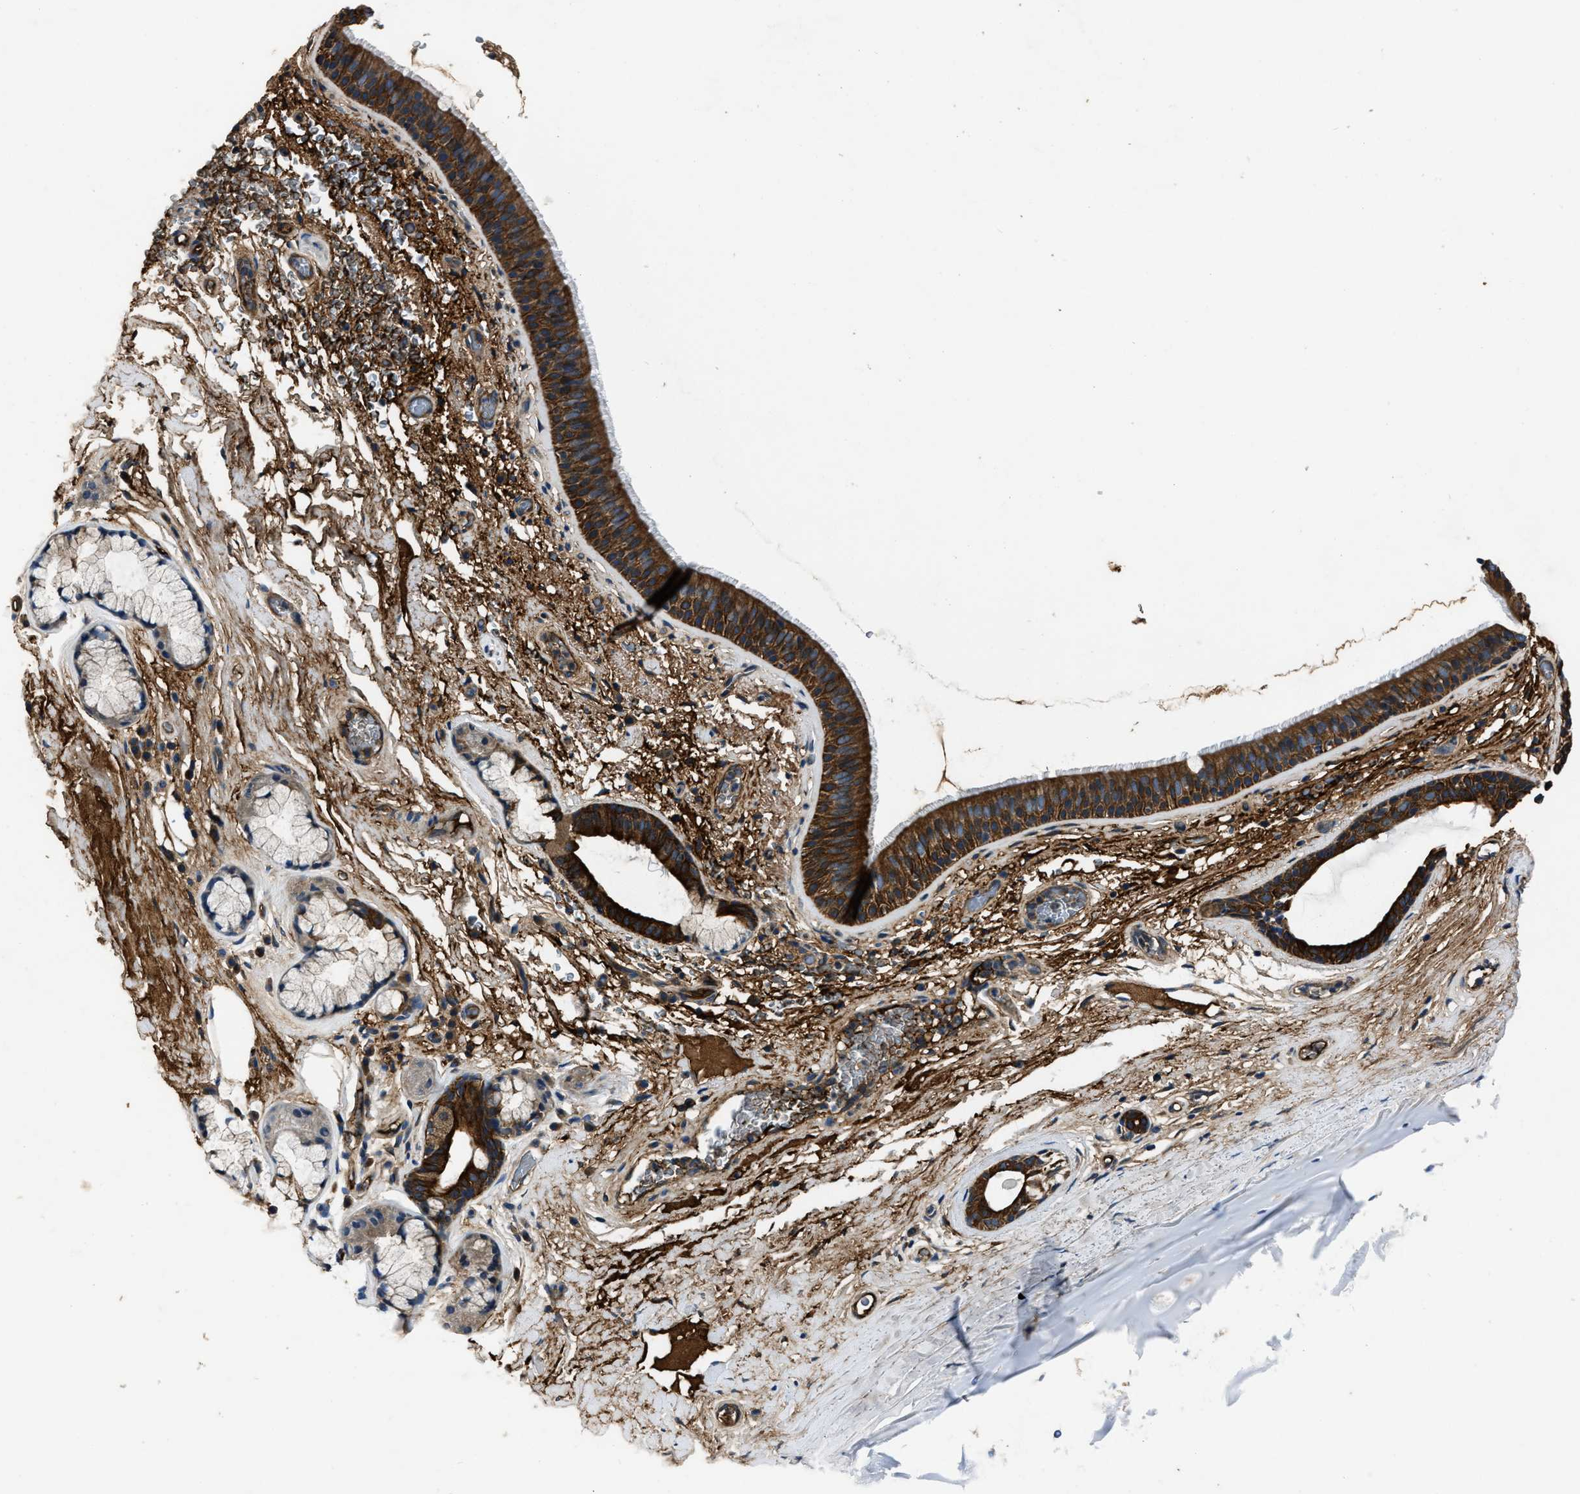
{"staining": {"intensity": "strong", "quantity": ">75%", "location": "cytoplasmic/membranous"}, "tissue": "bronchus", "cell_type": "Respiratory epithelial cells", "image_type": "normal", "snomed": [{"axis": "morphology", "description": "Normal tissue, NOS"}, {"axis": "topography", "description": "Cartilage tissue"}], "caption": "DAB immunohistochemical staining of unremarkable bronchus displays strong cytoplasmic/membranous protein staining in about >75% of respiratory epithelial cells.", "gene": "ERC1", "patient": {"sex": "female", "age": 63}}